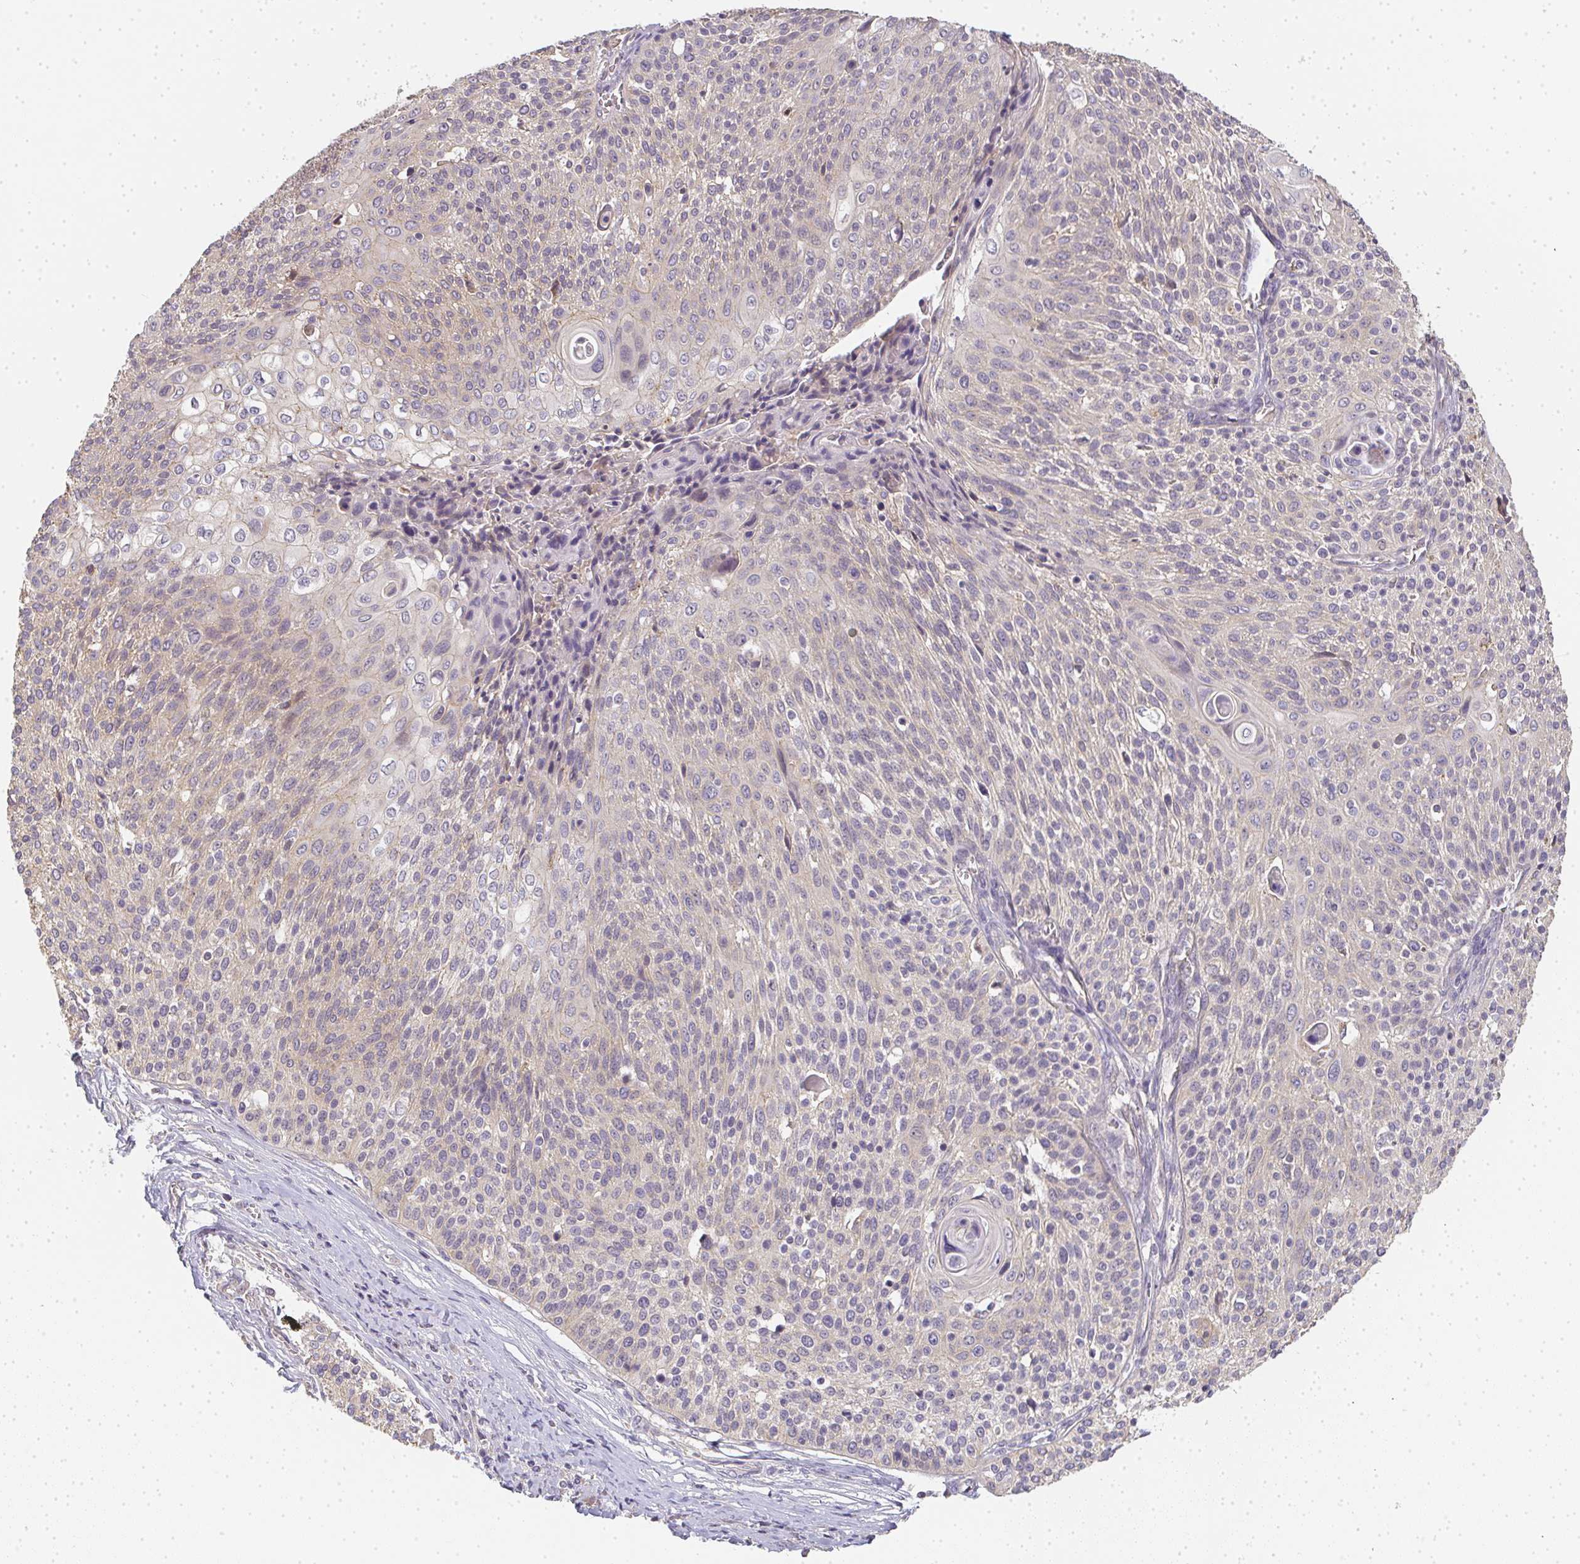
{"staining": {"intensity": "weak", "quantity": "25%-75%", "location": "cytoplasmic/membranous"}, "tissue": "cervical cancer", "cell_type": "Tumor cells", "image_type": "cancer", "snomed": [{"axis": "morphology", "description": "Squamous cell carcinoma, NOS"}, {"axis": "topography", "description": "Cervix"}], "caption": "Immunohistochemistry (IHC) (DAB) staining of cervical cancer (squamous cell carcinoma) exhibits weak cytoplasmic/membranous protein staining in about 25%-75% of tumor cells.", "gene": "SLC35B3", "patient": {"sex": "female", "age": 31}}